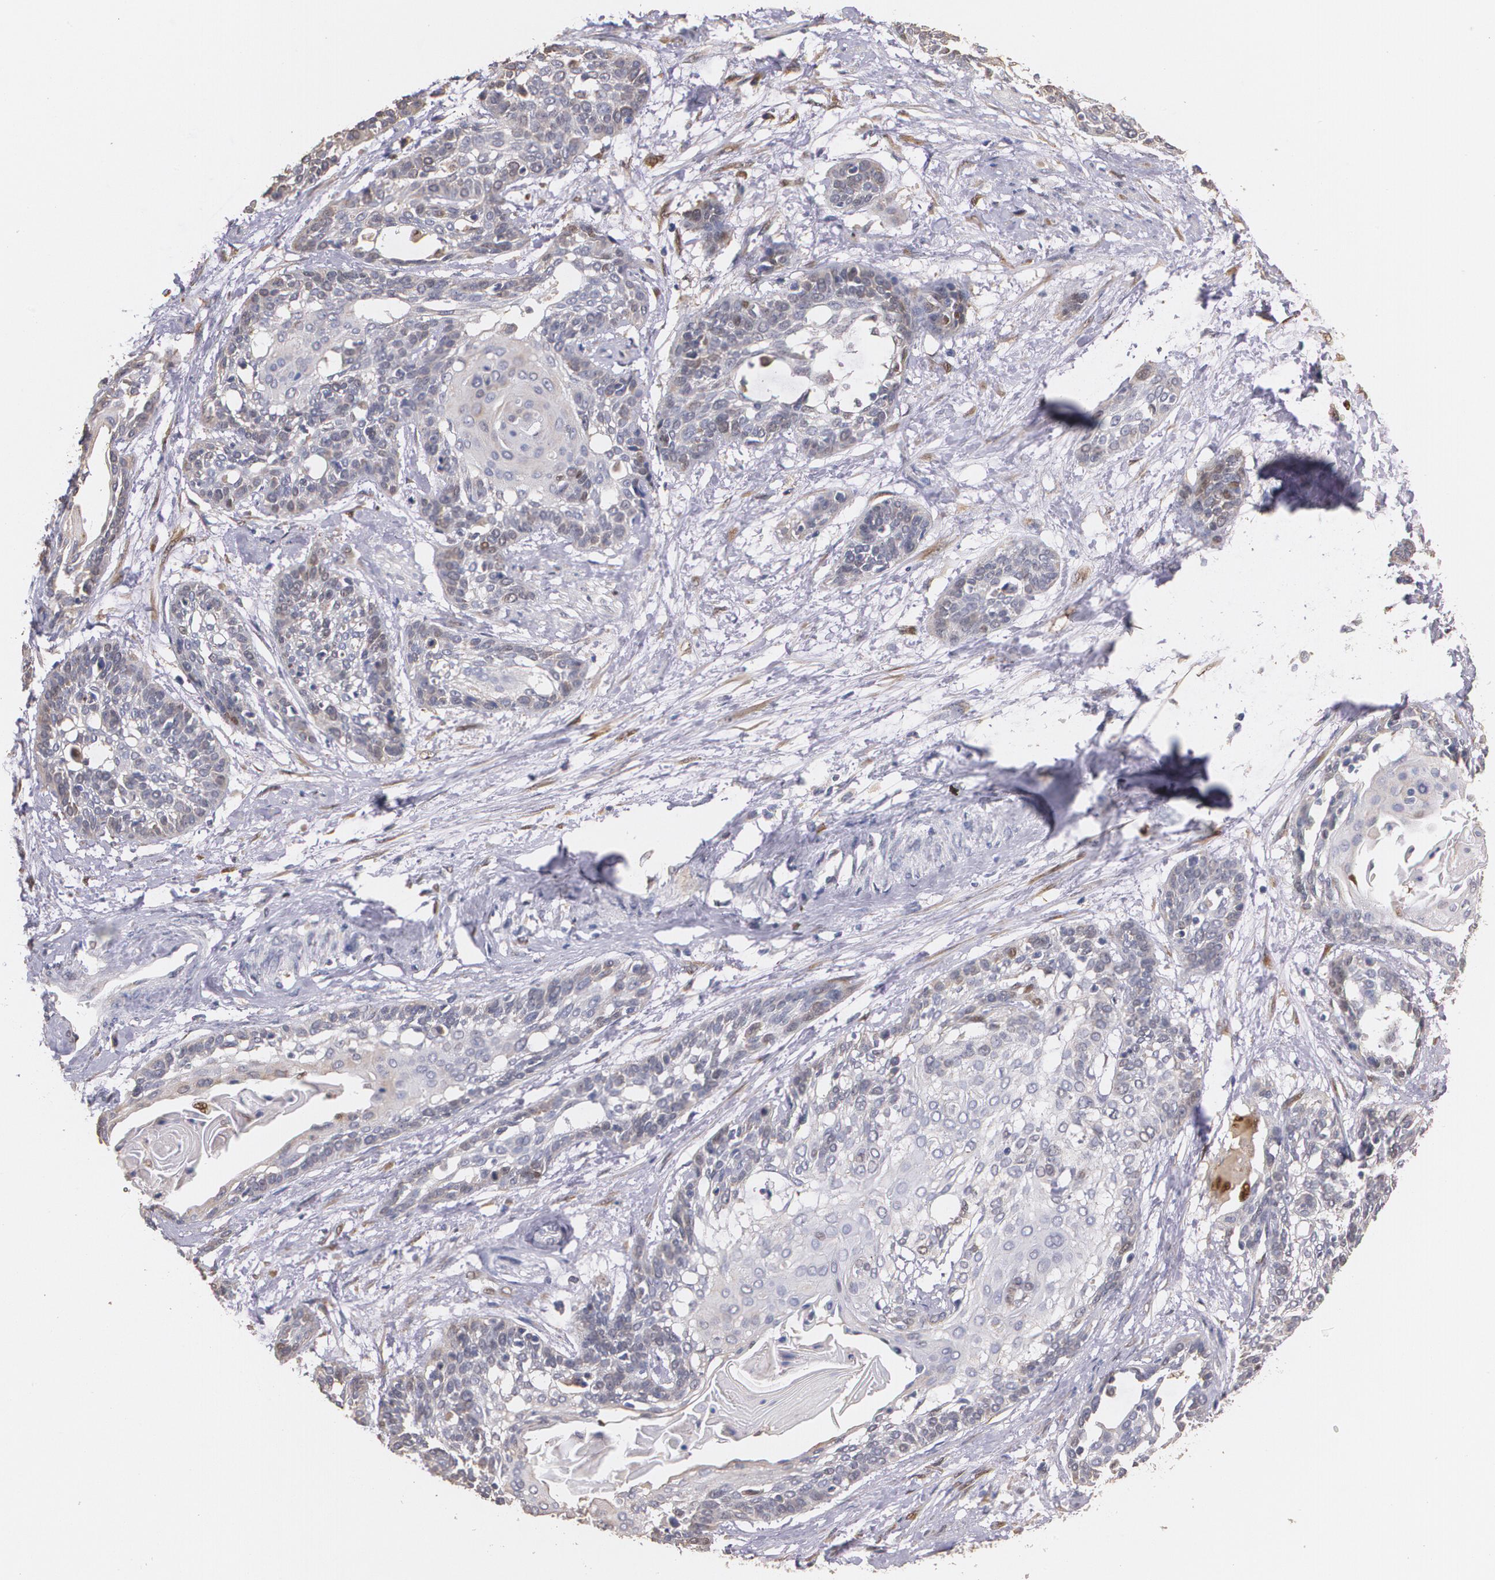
{"staining": {"intensity": "weak", "quantity": ">75%", "location": "cytoplasmic/membranous"}, "tissue": "cervical cancer", "cell_type": "Tumor cells", "image_type": "cancer", "snomed": [{"axis": "morphology", "description": "Squamous cell carcinoma, NOS"}, {"axis": "topography", "description": "Cervix"}], "caption": "Cervical squamous cell carcinoma stained for a protein (brown) reveals weak cytoplasmic/membranous positive staining in approximately >75% of tumor cells.", "gene": "ATF3", "patient": {"sex": "female", "age": 57}}